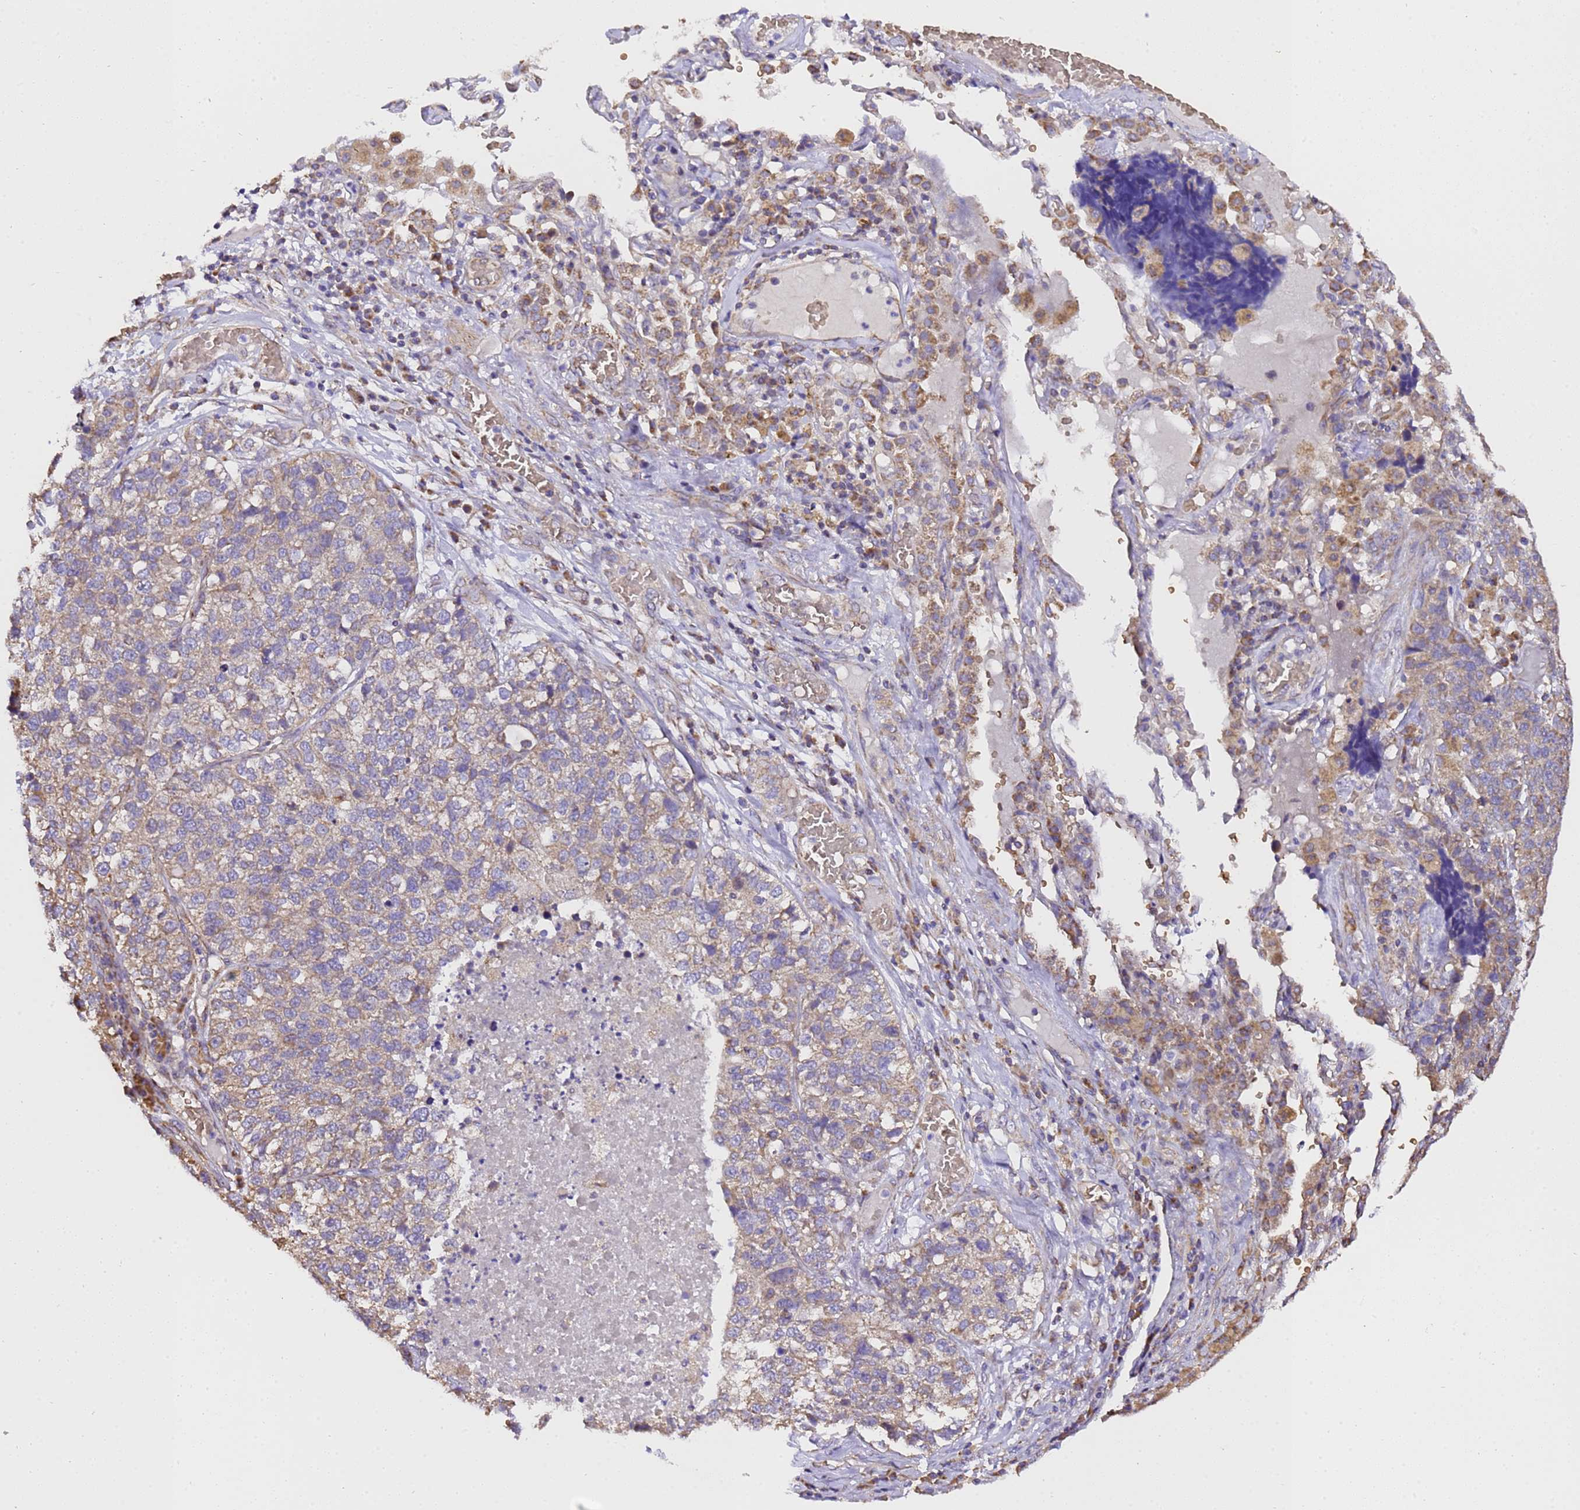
{"staining": {"intensity": "moderate", "quantity": "25%-75%", "location": "cytoplasmic/membranous"}, "tissue": "lung cancer", "cell_type": "Tumor cells", "image_type": "cancer", "snomed": [{"axis": "morphology", "description": "Adenocarcinoma, NOS"}, {"axis": "topography", "description": "Lung"}], "caption": "This is a photomicrograph of IHC staining of lung cancer (adenocarcinoma), which shows moderate staining in the cytoplasmic/membranous of tumor cells.", "gene": "LRRIQ1", "patient": {"sex": "male", "age": 49}}